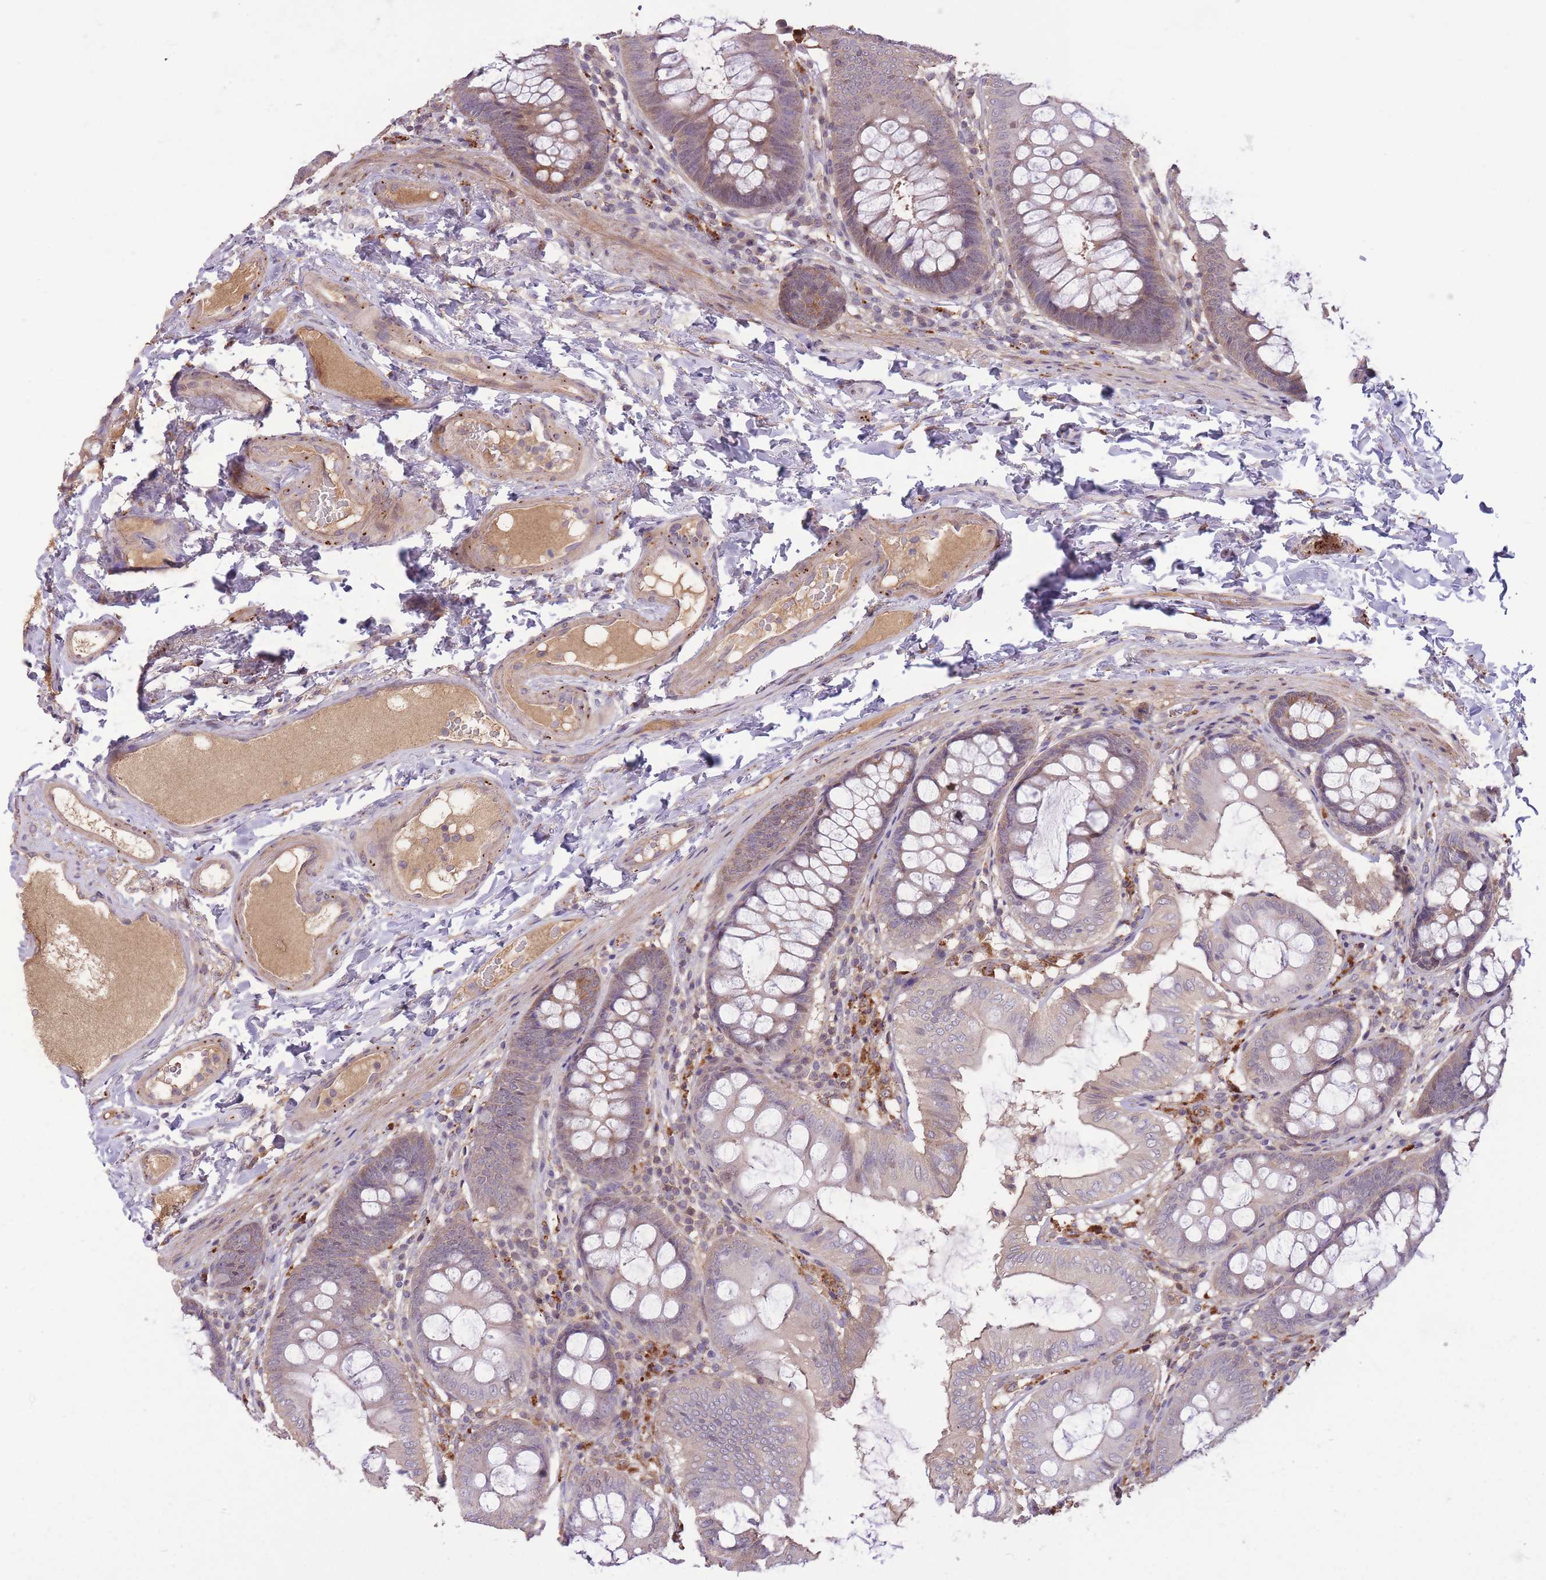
{"staining": {"intensity": "weak", "quantity": ">75%", "location": "cytoplasmic/membranous"}, "tissue": "colon", "cell_type": "Endothelial cells", "image_type": "normal", "snomed": [{"axis": "morphology", "description": "Normal tissue, NOS"}, {"axis": "topography", "description": "Colon"}], "caption": "The immunohistochemical stain highlights weak cytoplasmic/membranous positivity in endothelial cells of normal colon.", "gene": "POLR3F", "patient": {"sex": "male", "age": 84}}